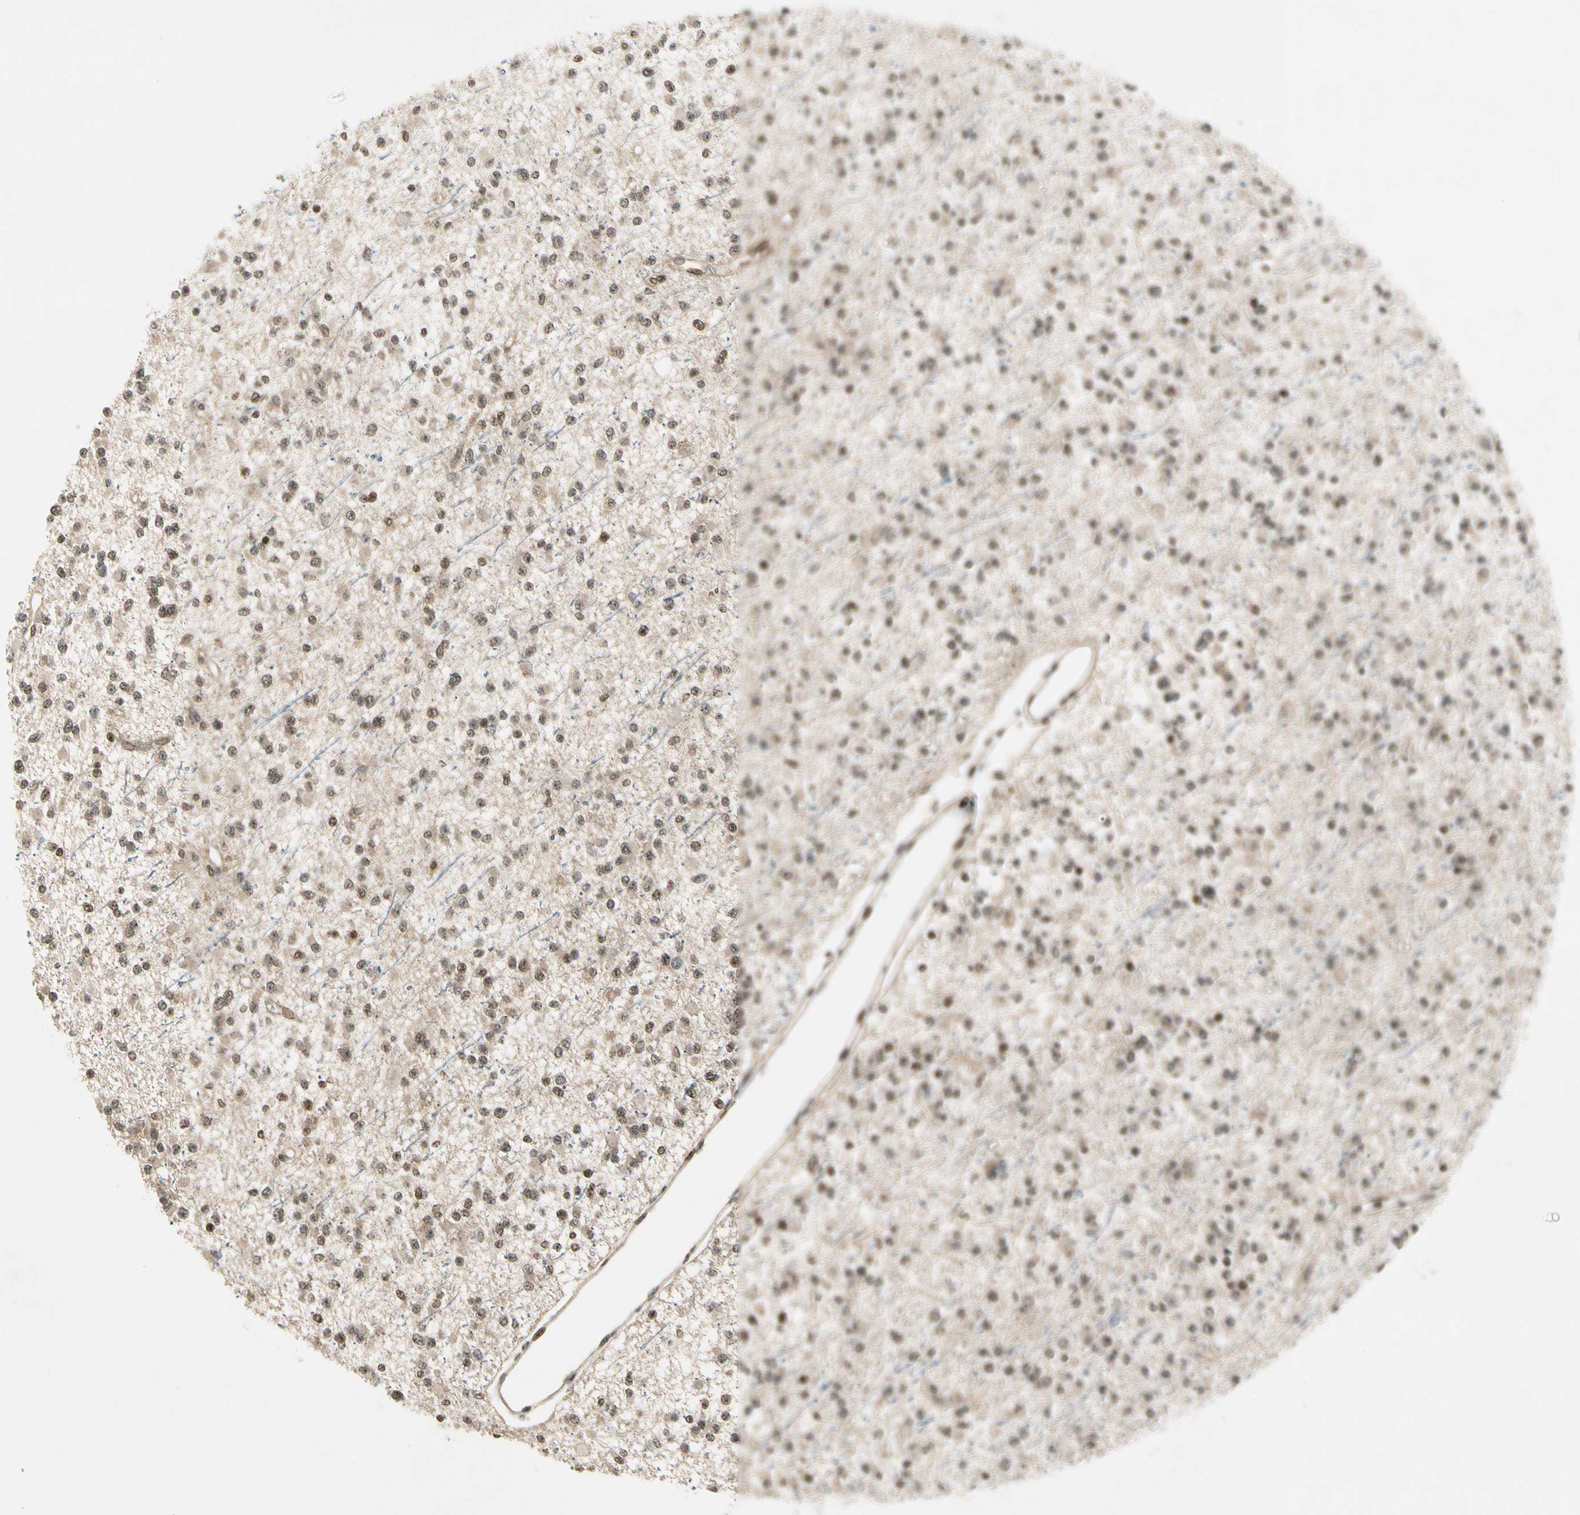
{"staining": {"intensity": "weak", "quantity": "<25%", "location": "cytoplasmic/membranous,nuclear"}, "tissue": "glioma", "cell_type": "Tumor cells", "image_type": "cancer", "snomed": [{"axis": "morphology", "description": "Glioma, malignant, Low grade"}, {"axis": "topography", "description": "Brain"}], "caption": "Immunohistochemistry (IHC) micrograph of neoplastic tissue: glioma stained with DAB (3,3'-diaminobenzidine) displays no significant protein positivity in tumor cells. (Stains: DAB immunohistochemistry with hematoxylin counter stain, Microscopy: brightfield microscopy at high magnification).", "gene": "SMN2", "patient": {"sex": "female", "age": 22}}